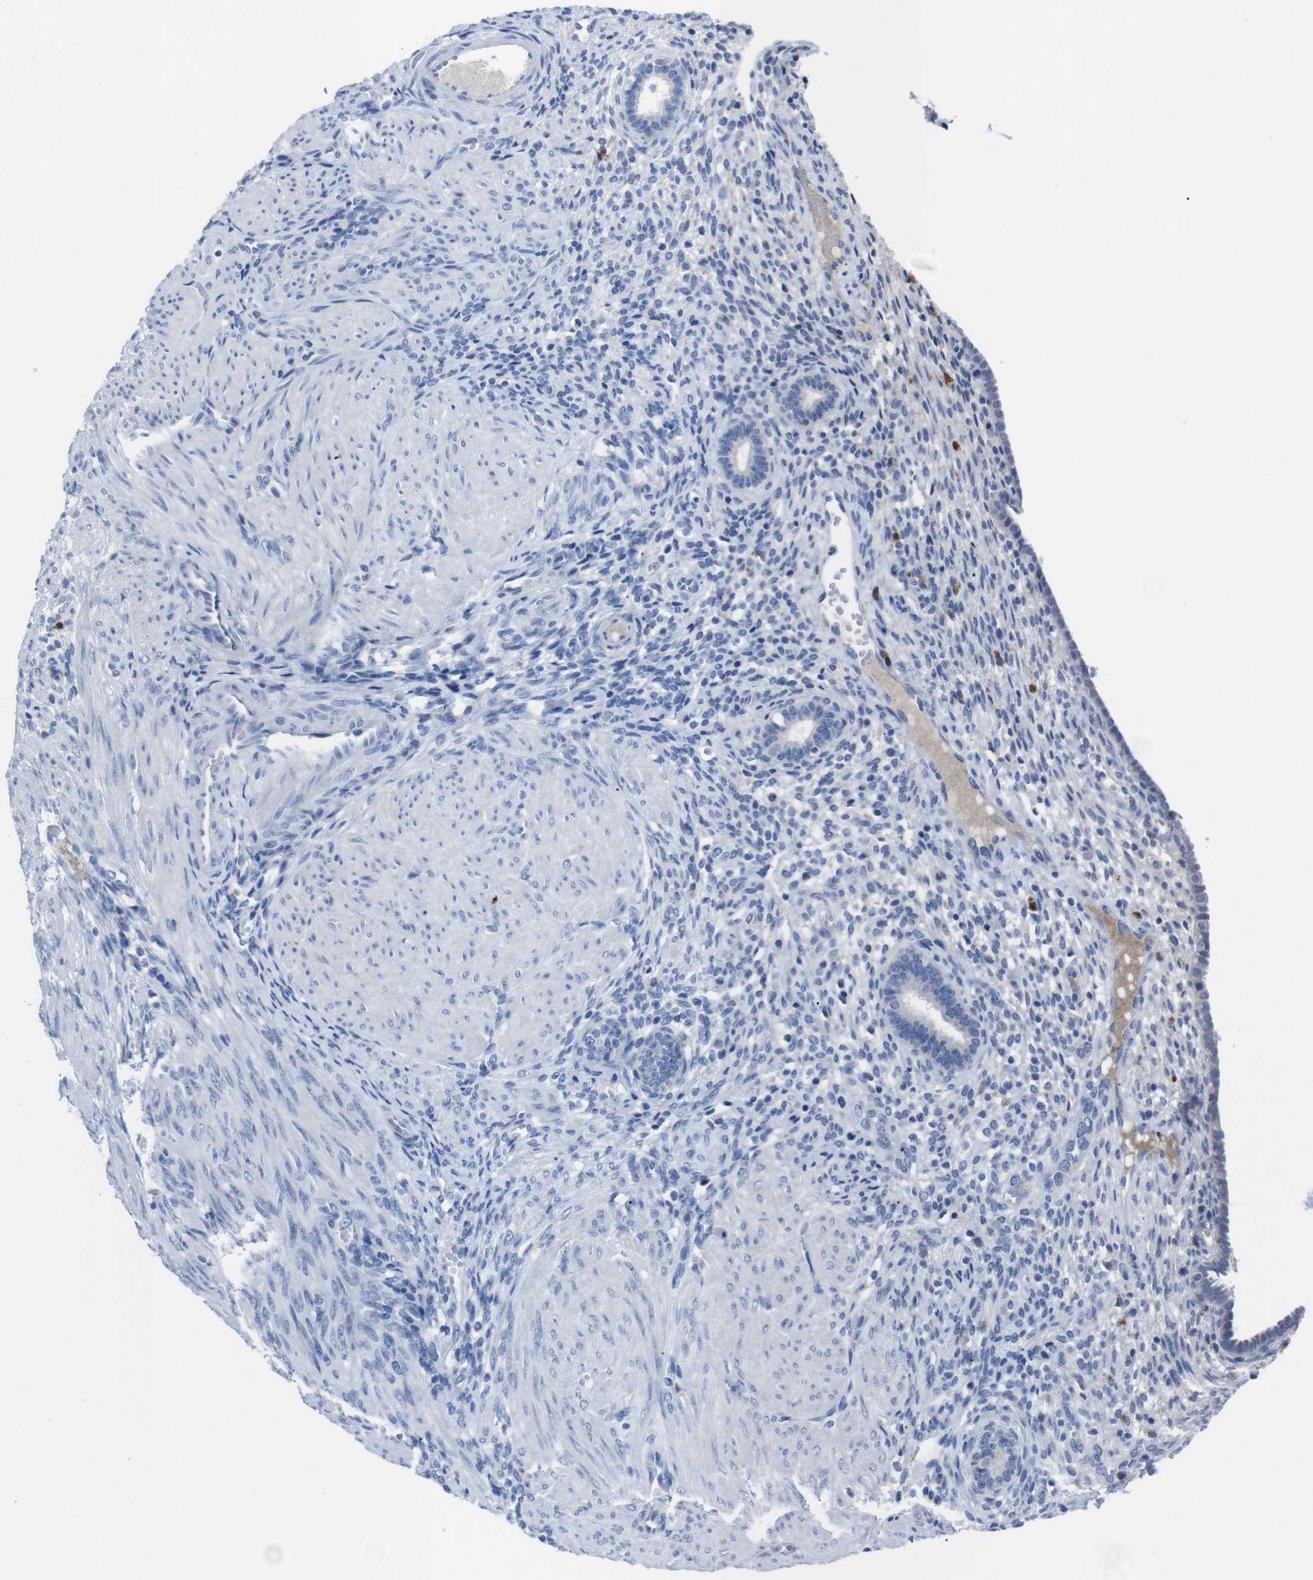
{"staining": {"intensity": "negative", "quantity": "none", "location": "none"}, "tissue": "endometrium", "cell_type": "Cells in endometrial stroma", "image_type": "normal", "snomed": [{"axis": "morphology", "description": "Normal tissue, NOS"}, {"axis": "topography", "description": "Endometrium"}], "caption": "A high-resolution photomicrograph shows immunohistochemistry staining of normal endometrium, which shows no significant staining in cells in endometrial stroma.", "gene": "IRF4", "patient": {"sex": "female", "age": 72}}